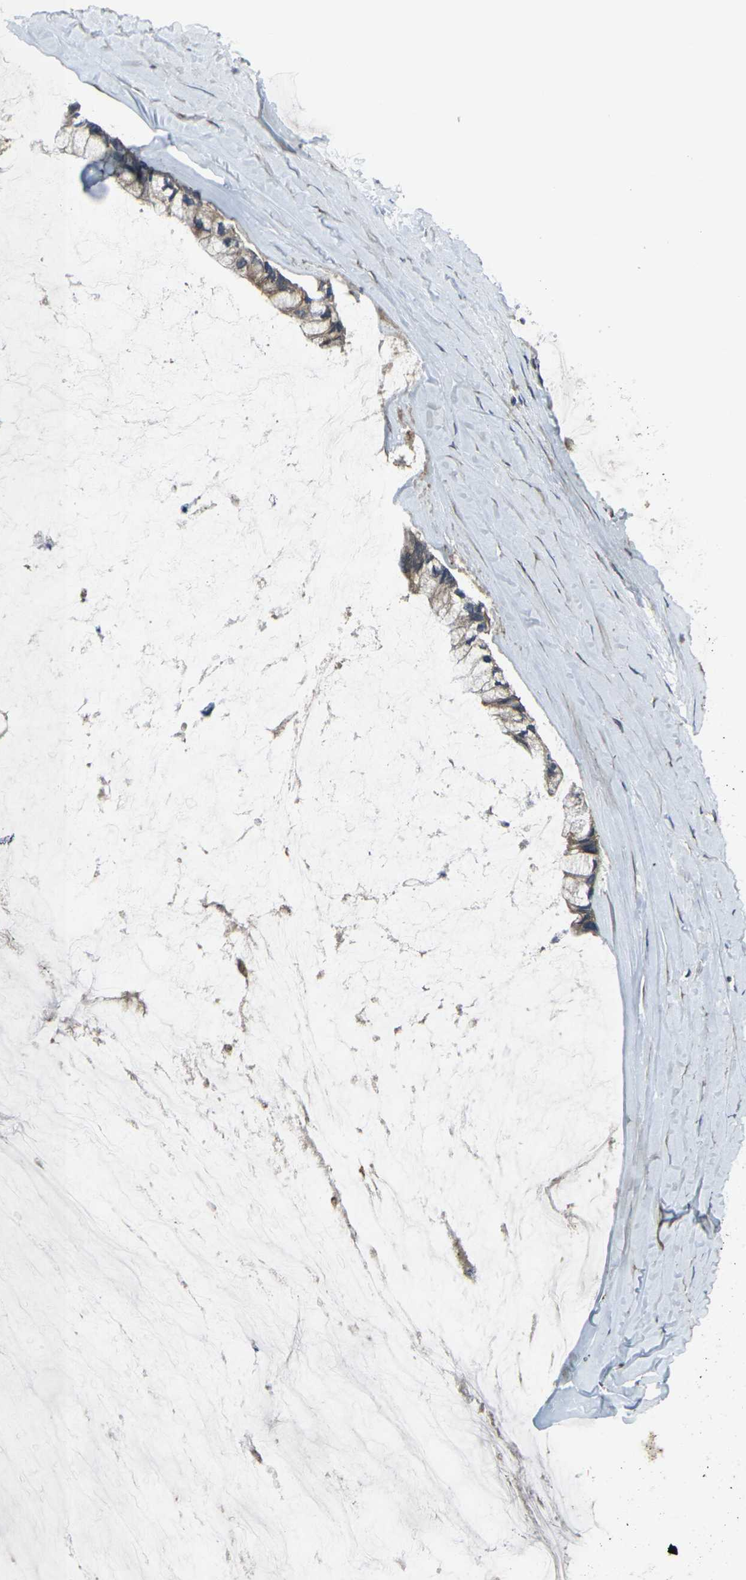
{"staining": {"intensity": "weak", "quantity": ">75%", "location": "cytoplasmic/membranous"}, "tissue": "ovarian cancer", "cell_type": "Tumor cells", "image_type": "cancer", "snomed": [{"axis": "morphology", "description": "Cystadenocarcinoma, mucinous, NOS"}, {"axis": "topography", "description": "Ovary"}], "caption": "This histopathology image shows immunohistochemistry staining of ovarian cancer, with low weak cytoplasmic/membranous positivity in approximately >75% of tumor cells.", "gene": "PRKACB", "patient": {"sex": "female", "age": 39}}